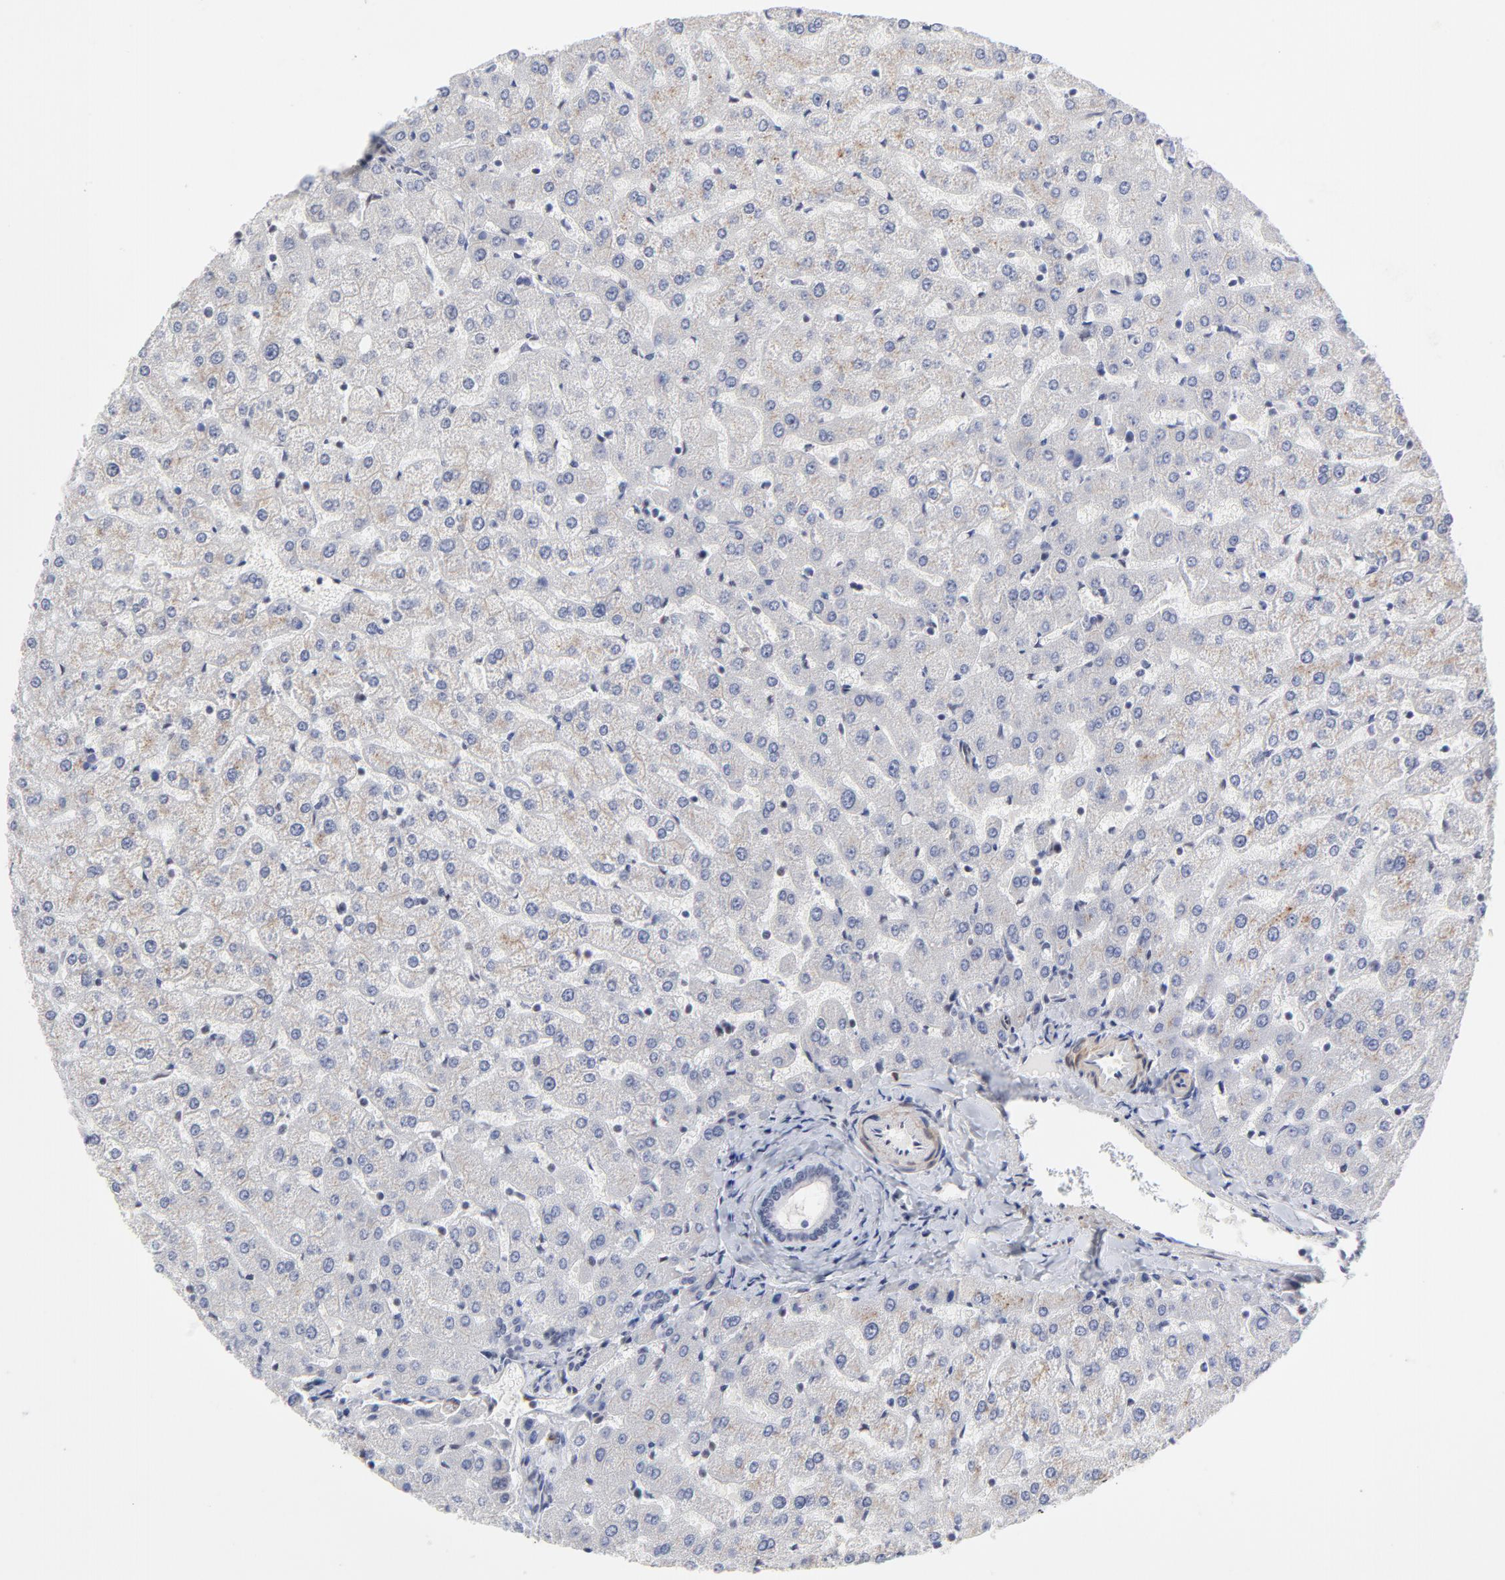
{"staining": {"intensity": "negative", "quantity": "none", "location": "none"}, "tissue": "liver", "cell_type": "Cholangiocytes", "image_type": "normal", "snomed": [{"axis": "morphology", "description": "Normal tissue, NOS"}, {"axis": "morphology", "description": "Fibrosis, NOS"}, {"axis": "topography", "description": "Liver"}], "caption": "Human liver stained for a protein using immunohistochemistry (IHC) reveals no positivity in cholangiocytes.", "gene": "CTCF", "patient": {"sex": "female", "age": 29}}